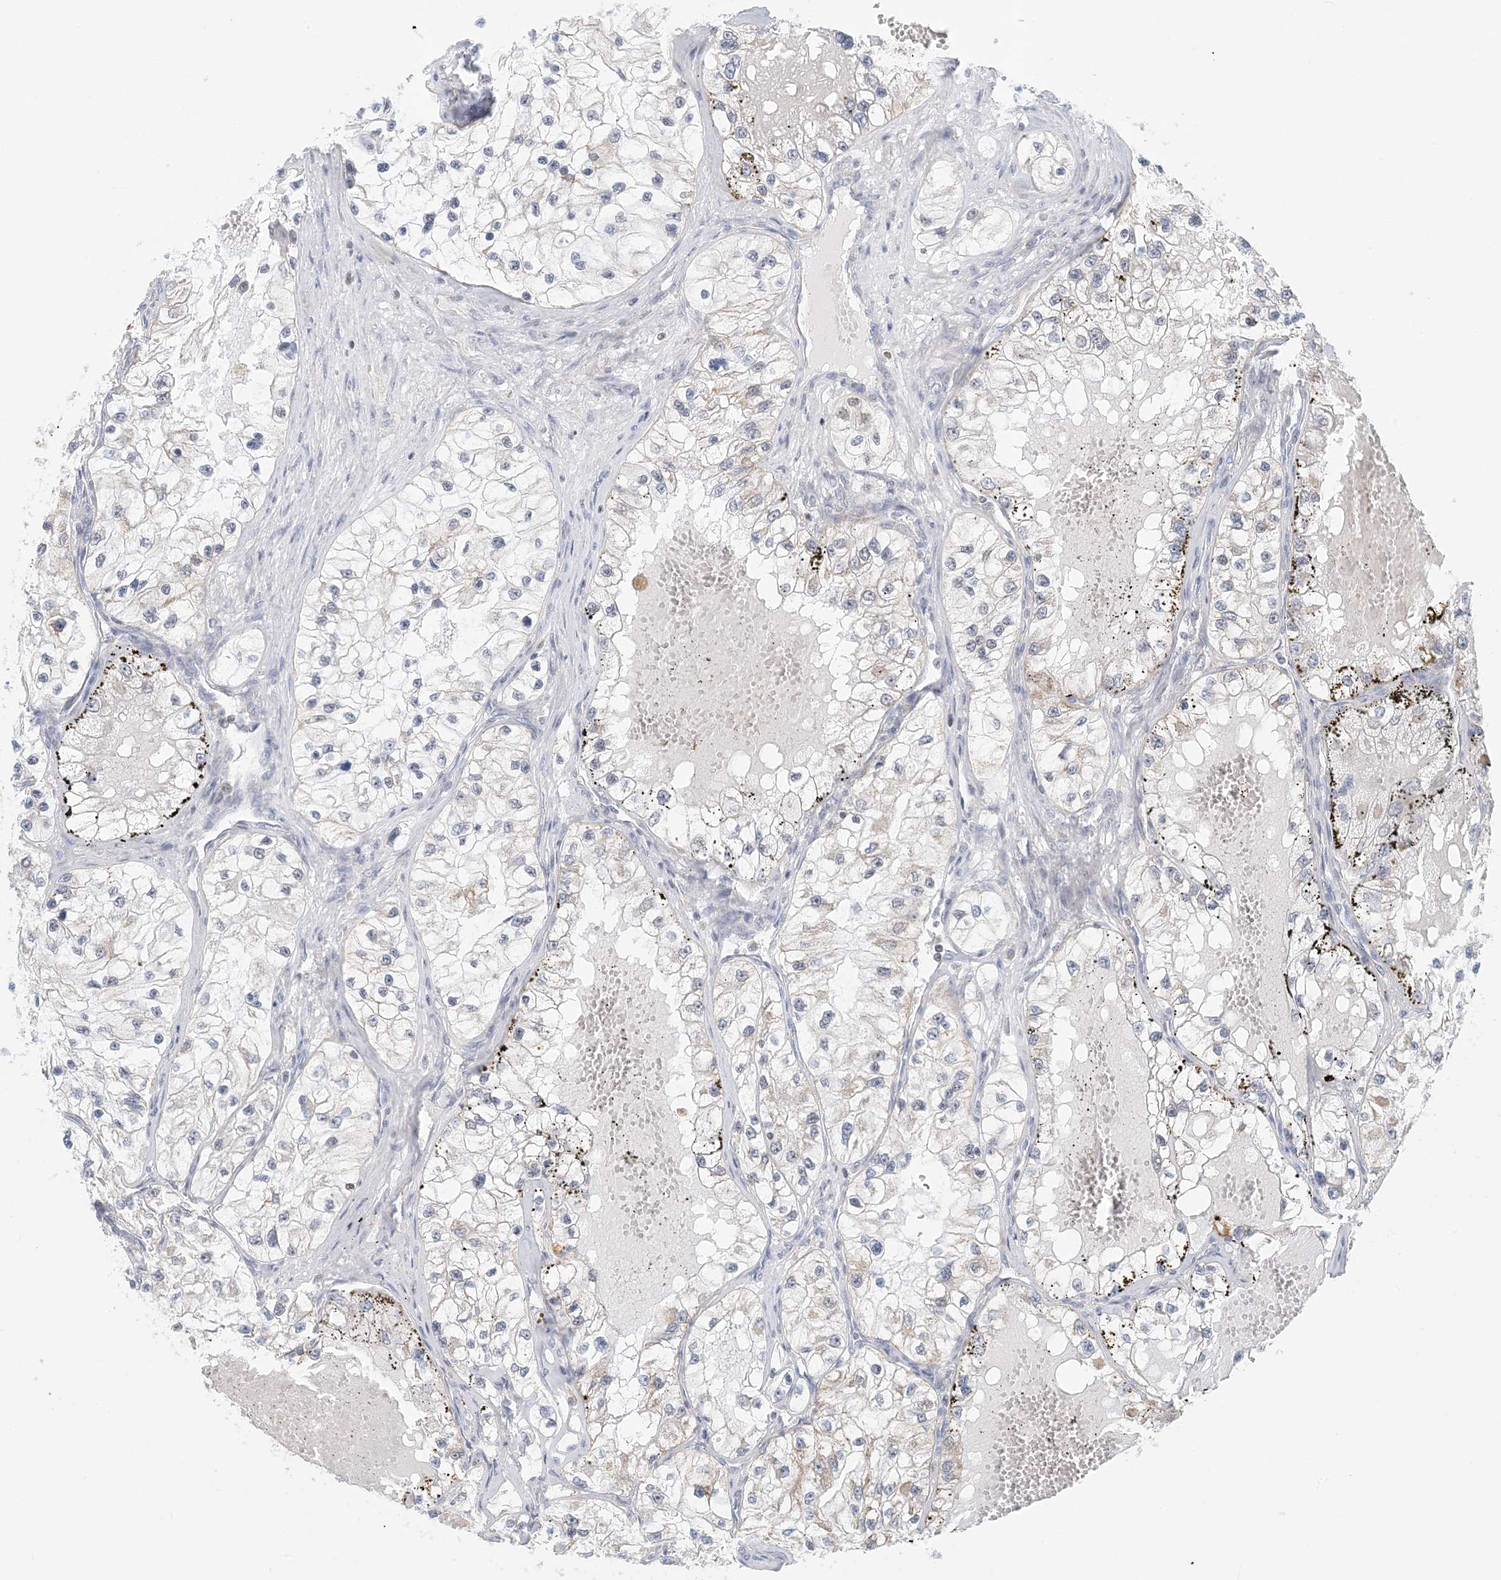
{"staining": {"intensity": "negative", "quantity": "none", "location": "none"}, "tissue": "renal cancer", "cell_type": "Tumor cells", "image_type": "cancer", "snomed": [{"axis": "morphology", "description": "Adenocarcinoma, NOS"}, {"axis": "topography", "description": "Kidney"}], "caption": "Renal cancer (adenocarcinoma) was stained to show a protein in brown. There is no significant staining in tumor cells.", "gene": "BDH1", "patient": {"sex": "female", "age": 57}}